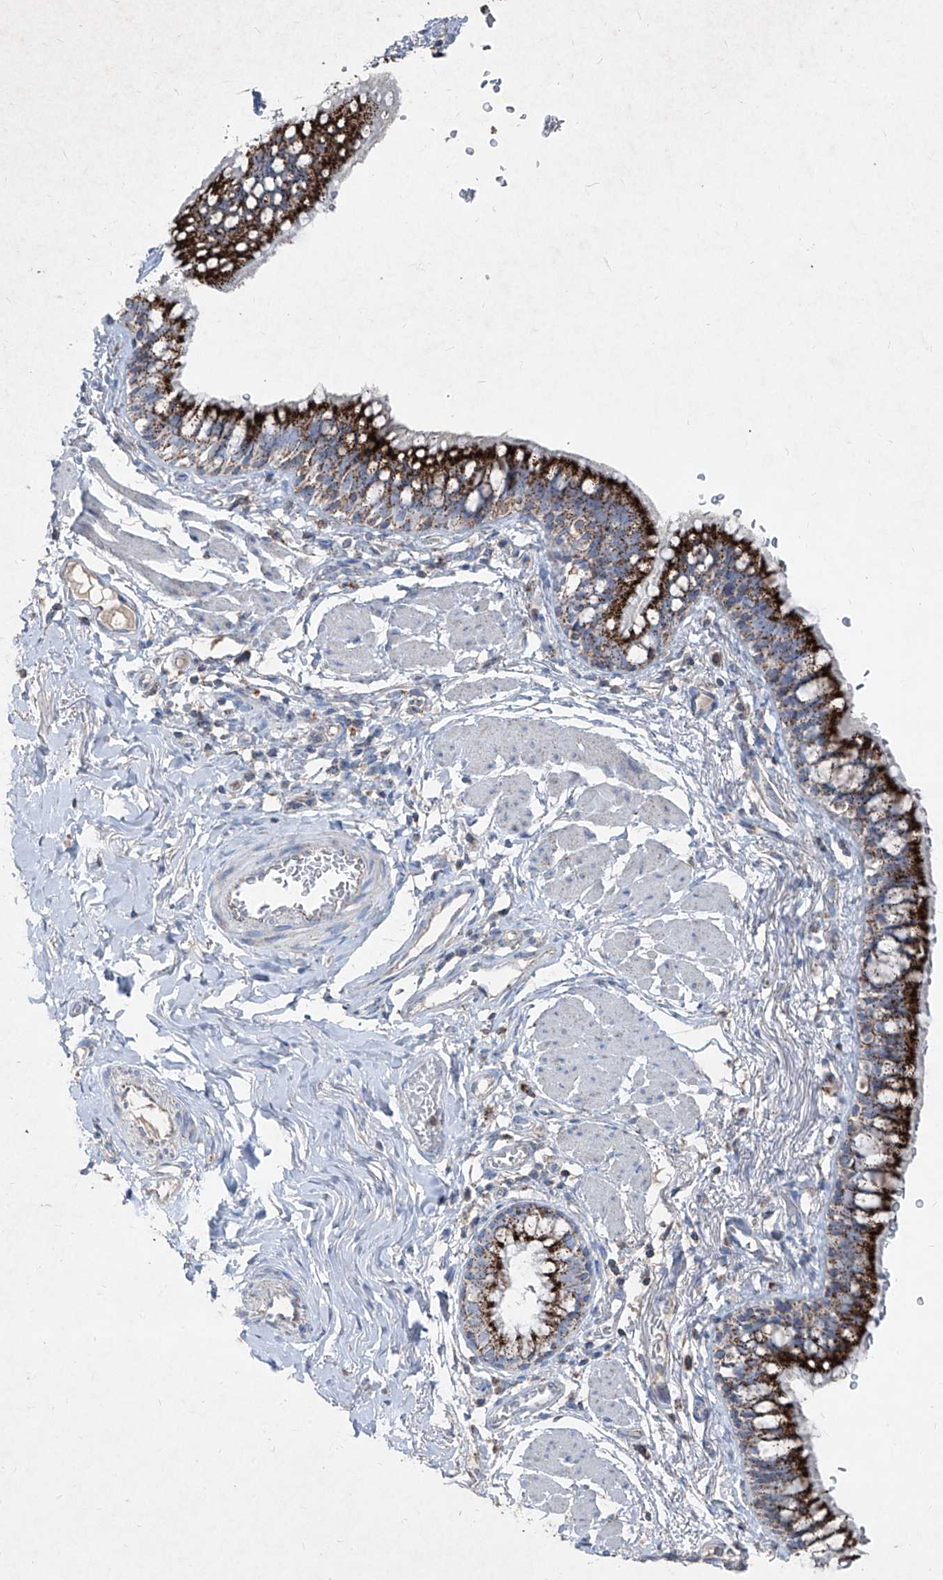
{"staining": {"intensity": "strong", "quantity": ">75%", "location": "cytoplasmic/membranous"}, "tissue": "bronchus", "cell_type": "Respiratory epithelial cells", "image_type": "normal", "snomed": [{"axis": "morphology", "description": "Normal tissue, NOS"}, {"axis": "topography", "description": "Cartilage tissue"}, {"axis": "topography", "description": "Bronchus"}], "caption": "IHC of unremarkable bronchus shows high levels of strong cytoplasmic/membranous staining in approximately >75% of respiratory epithelial cells. (DAB IHC, brown staining for protein, blue staining for nuclei).", "gene": "ABCD3", "patient": {"sex": "female", "age": 36}}